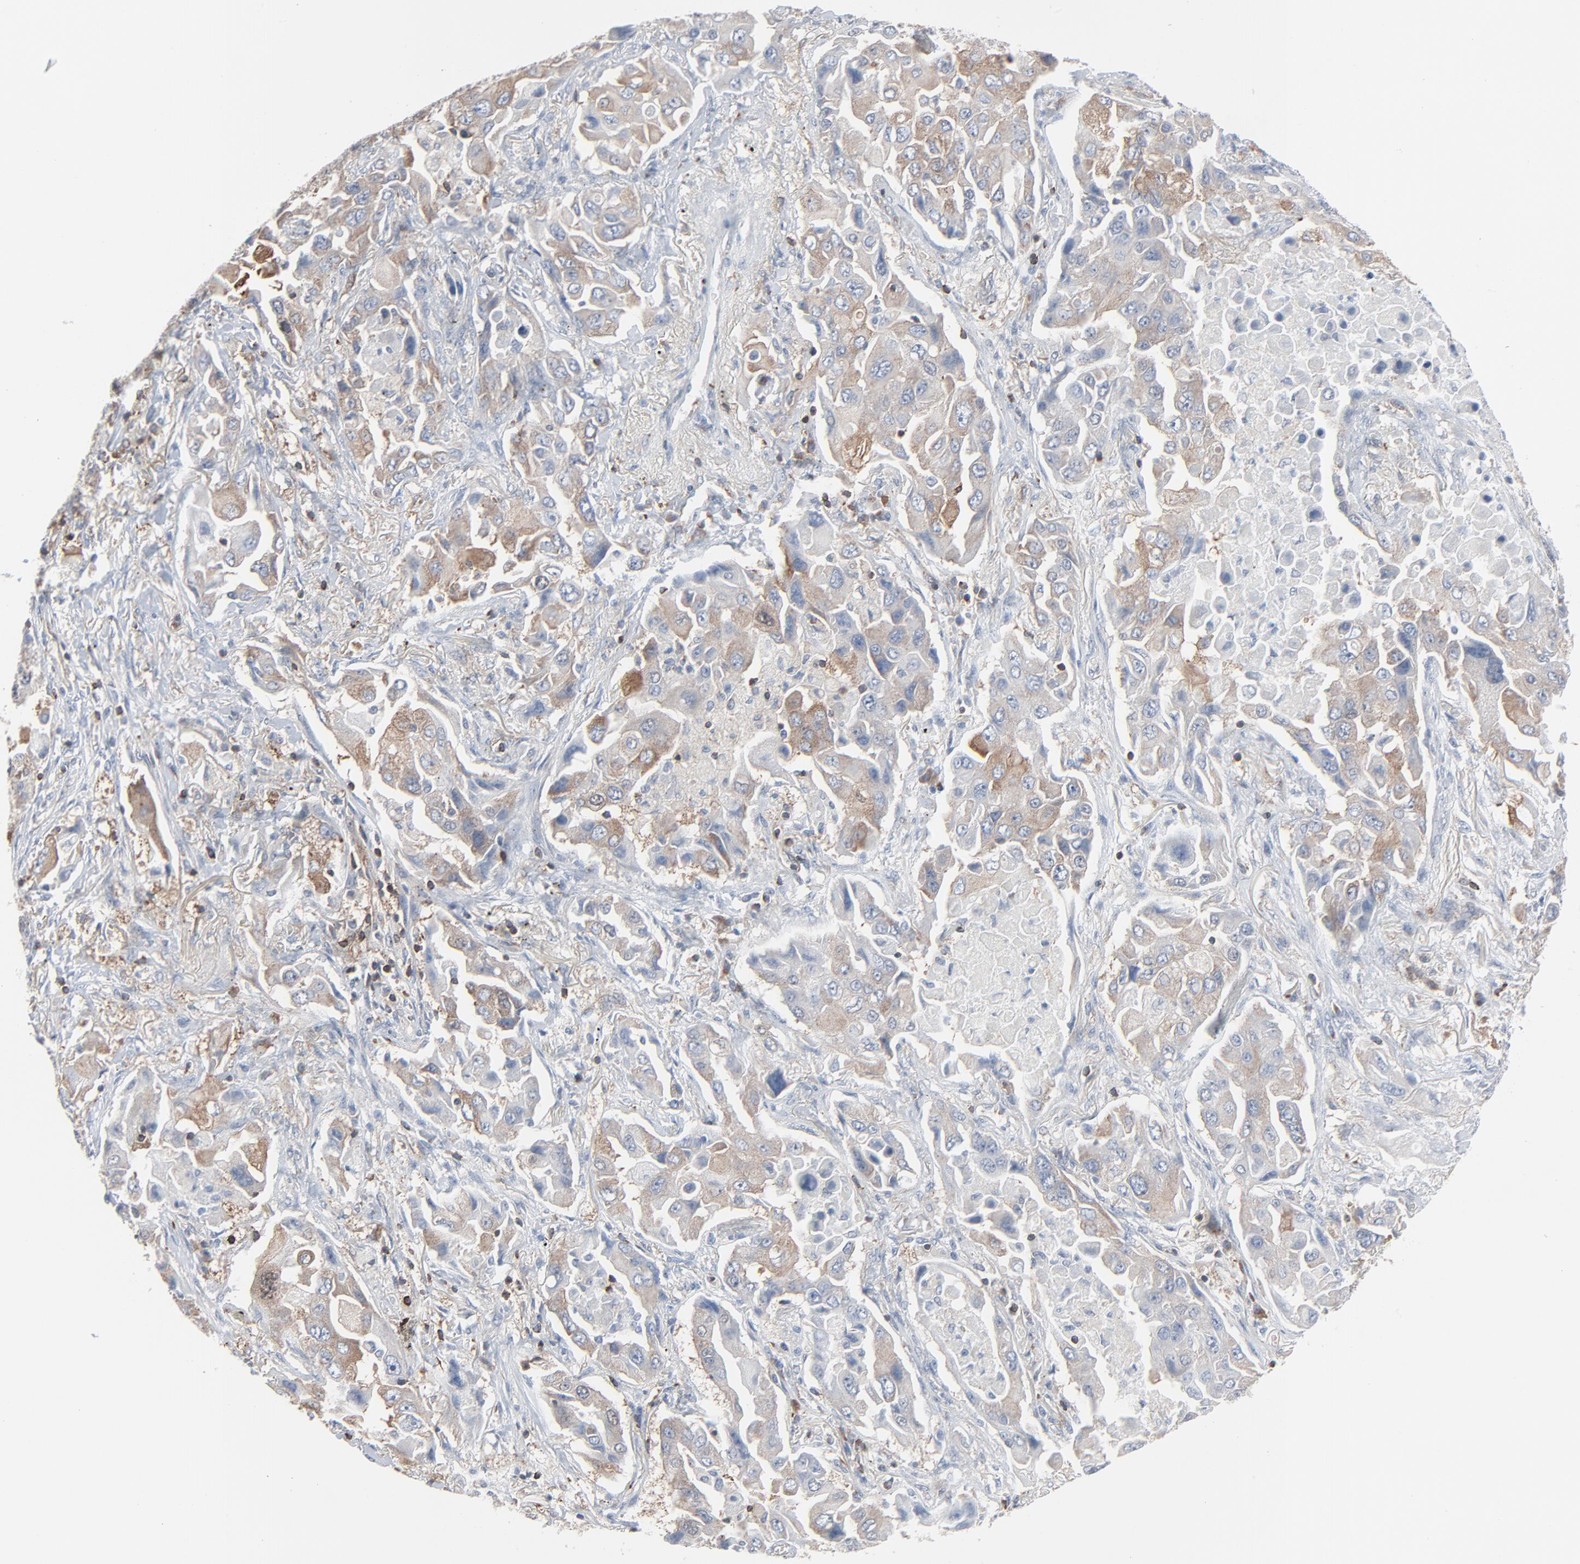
{"staining": {"intensity": "moderate", "quantity": "25%-75%", "location": "cytoplasmic/membranous"}, "tissue": "lung cancer", "cell_type": "Tumor cells", "image_type": "cancer", "snomed": [{"axis": "morphology", "description": "Adenocarcinoma, NOS"}, {"axis": "topography", "description": "Lung"}], "caption": "Lung cancer was stained to show a protein in brown. There is medium levels of moderate cytoplasmic/membranous positivity in approximately 25%-75% of tumor cells.", "gene": "OPTN", "patient": {"sex": "female", "age": 65}}